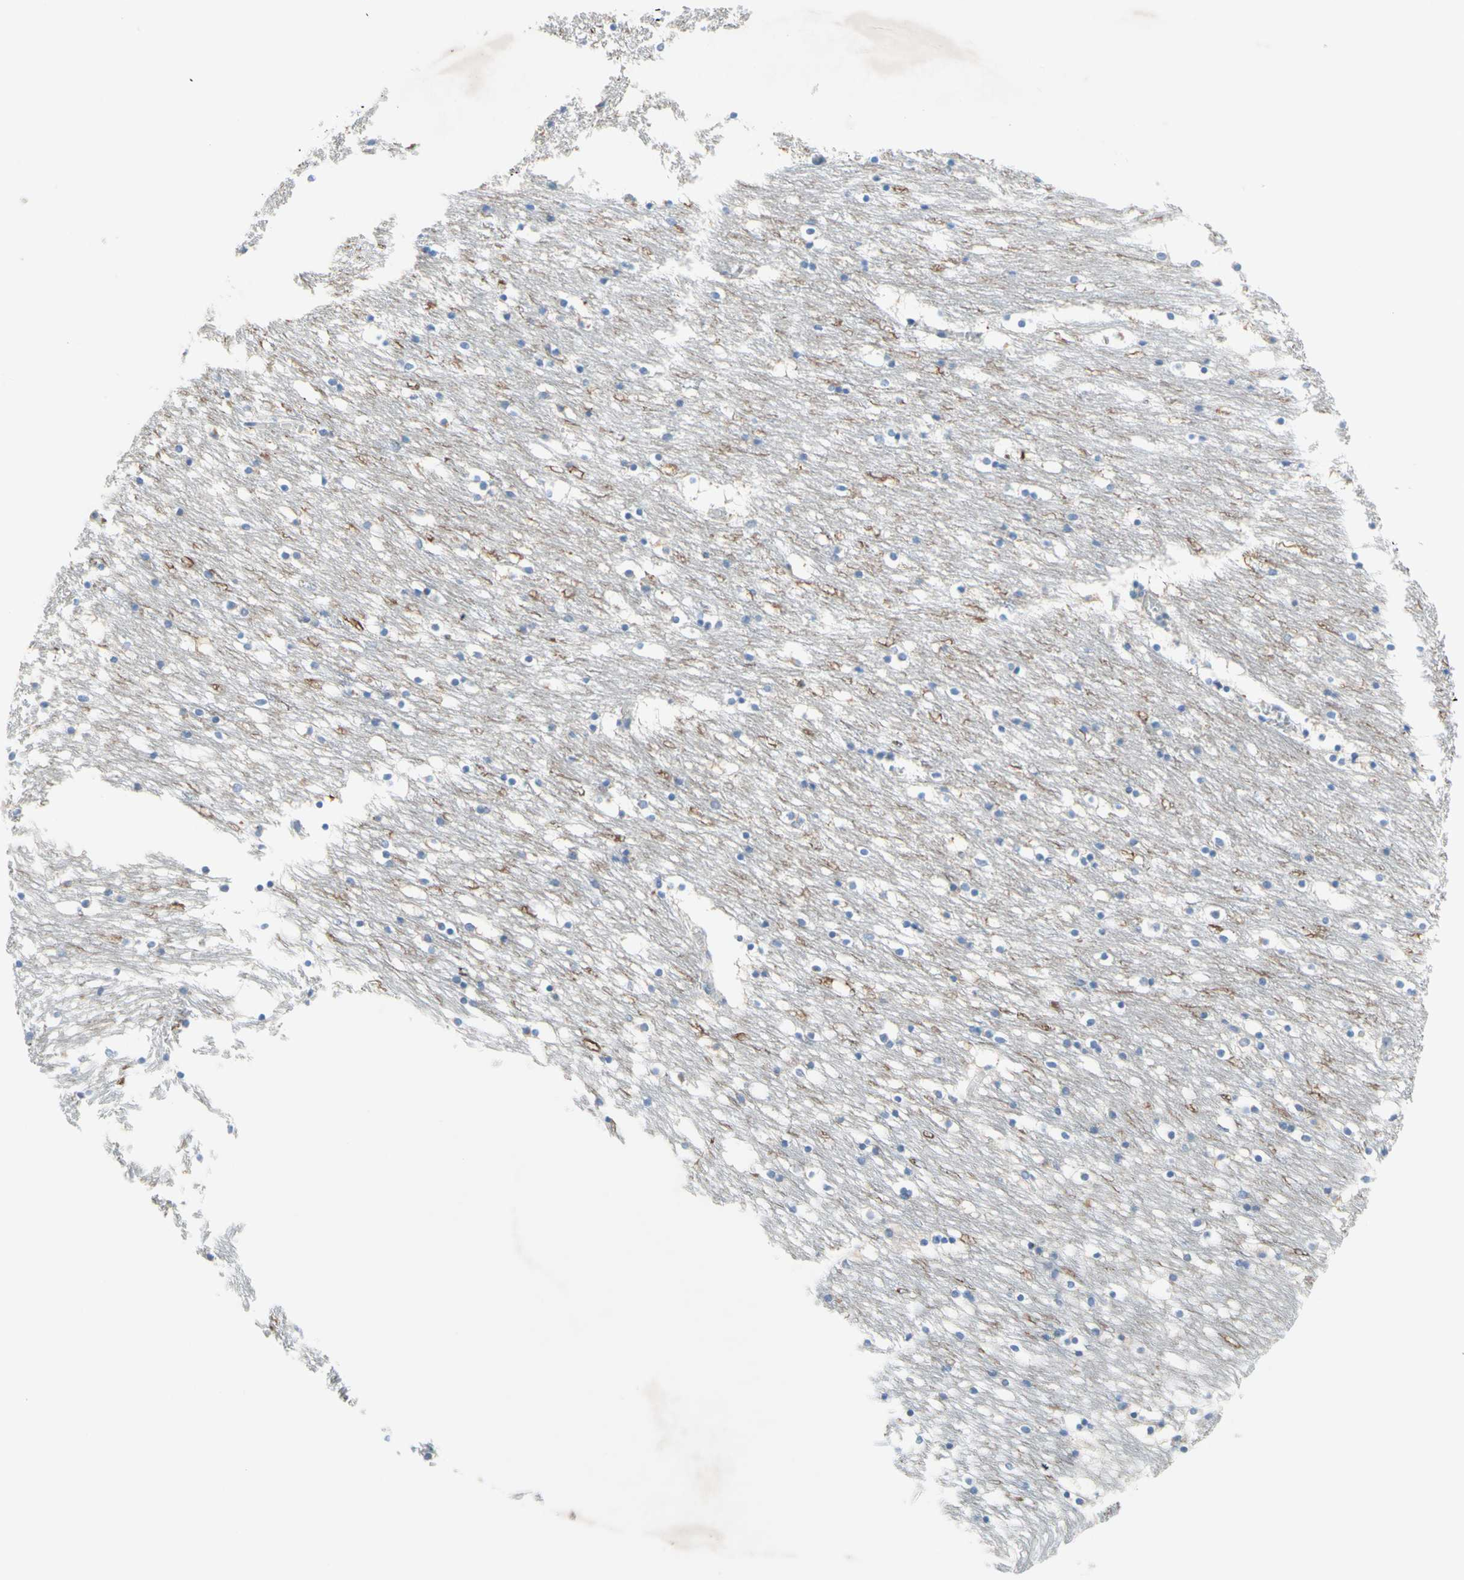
{"staining": {"intensity": "negative", "quantity": "none", "location": "none"}, "tissue": "caudate", "cell_type": "Glial cells", "image_type": "normal", "snomed": [{"axis": "morphology", "description": "Normal tissue, NOS"}, {"axis": "topography", "description": "Lateral ventricle wall"}], "caption": "Immunohistochemical staining of benign human caudate demonstrates no significant expression in glial cells.", "gene": "MFF", "patient": {"sex": "male", "age": 45}}